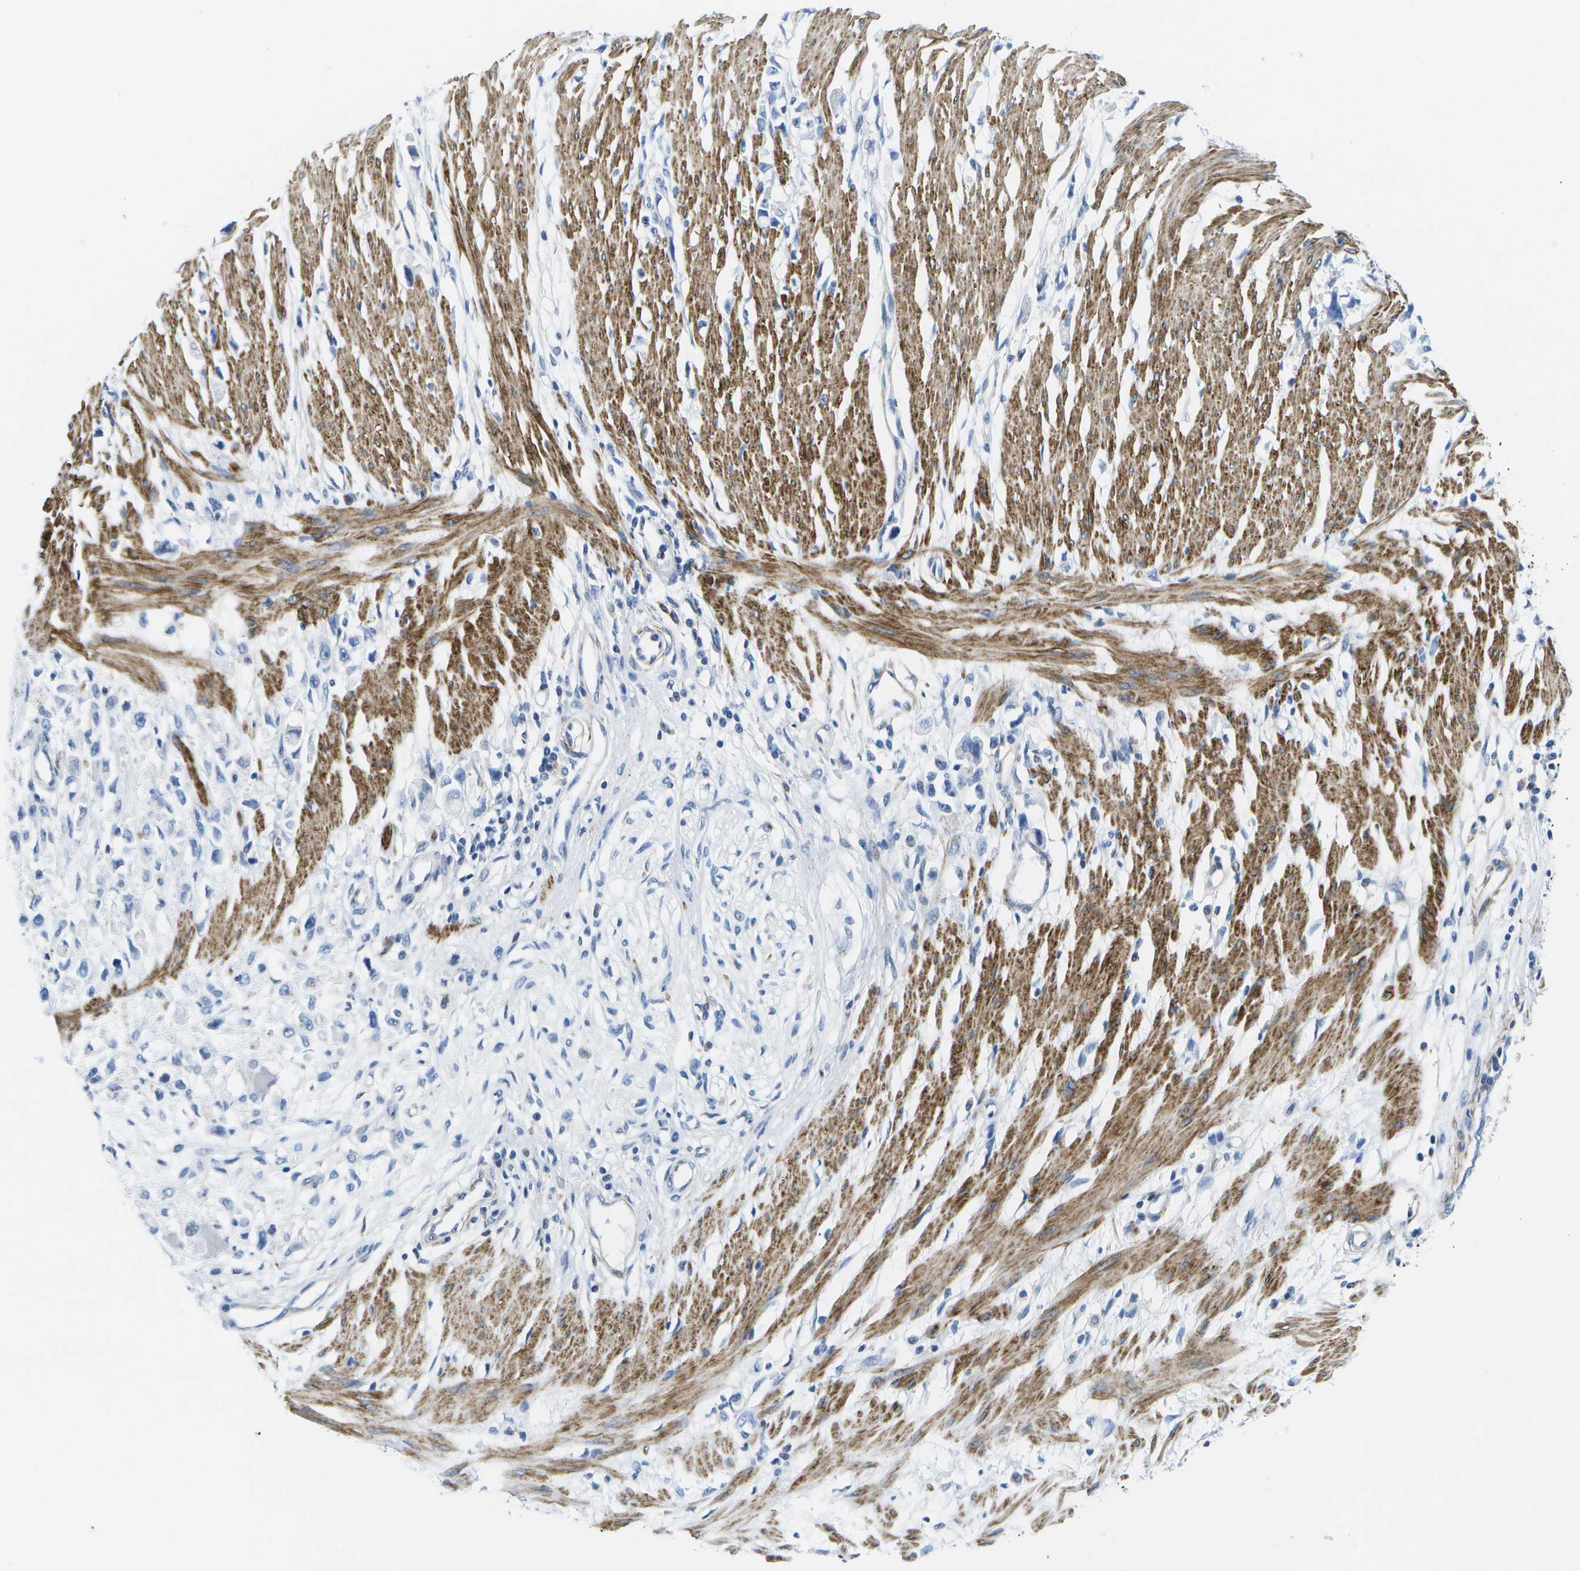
{"staining": {"intensity": "negative", "quantity": "none", "location": "none"}, "tissue": "stomach cancer", "cell_type": "Tumor cells", "image_type": "cancer", "snomed": [{"axis": "morphology", "description": "Adenocarcinoma, NOS"}, {"axis": "topography", "description": "Stomach"}], "caption": "There is no significant positivity in tumor cells of adenocarcinoma (stomach).", "gene": "ADGRG6", "patient": {"sex": "female", "age": 59}}